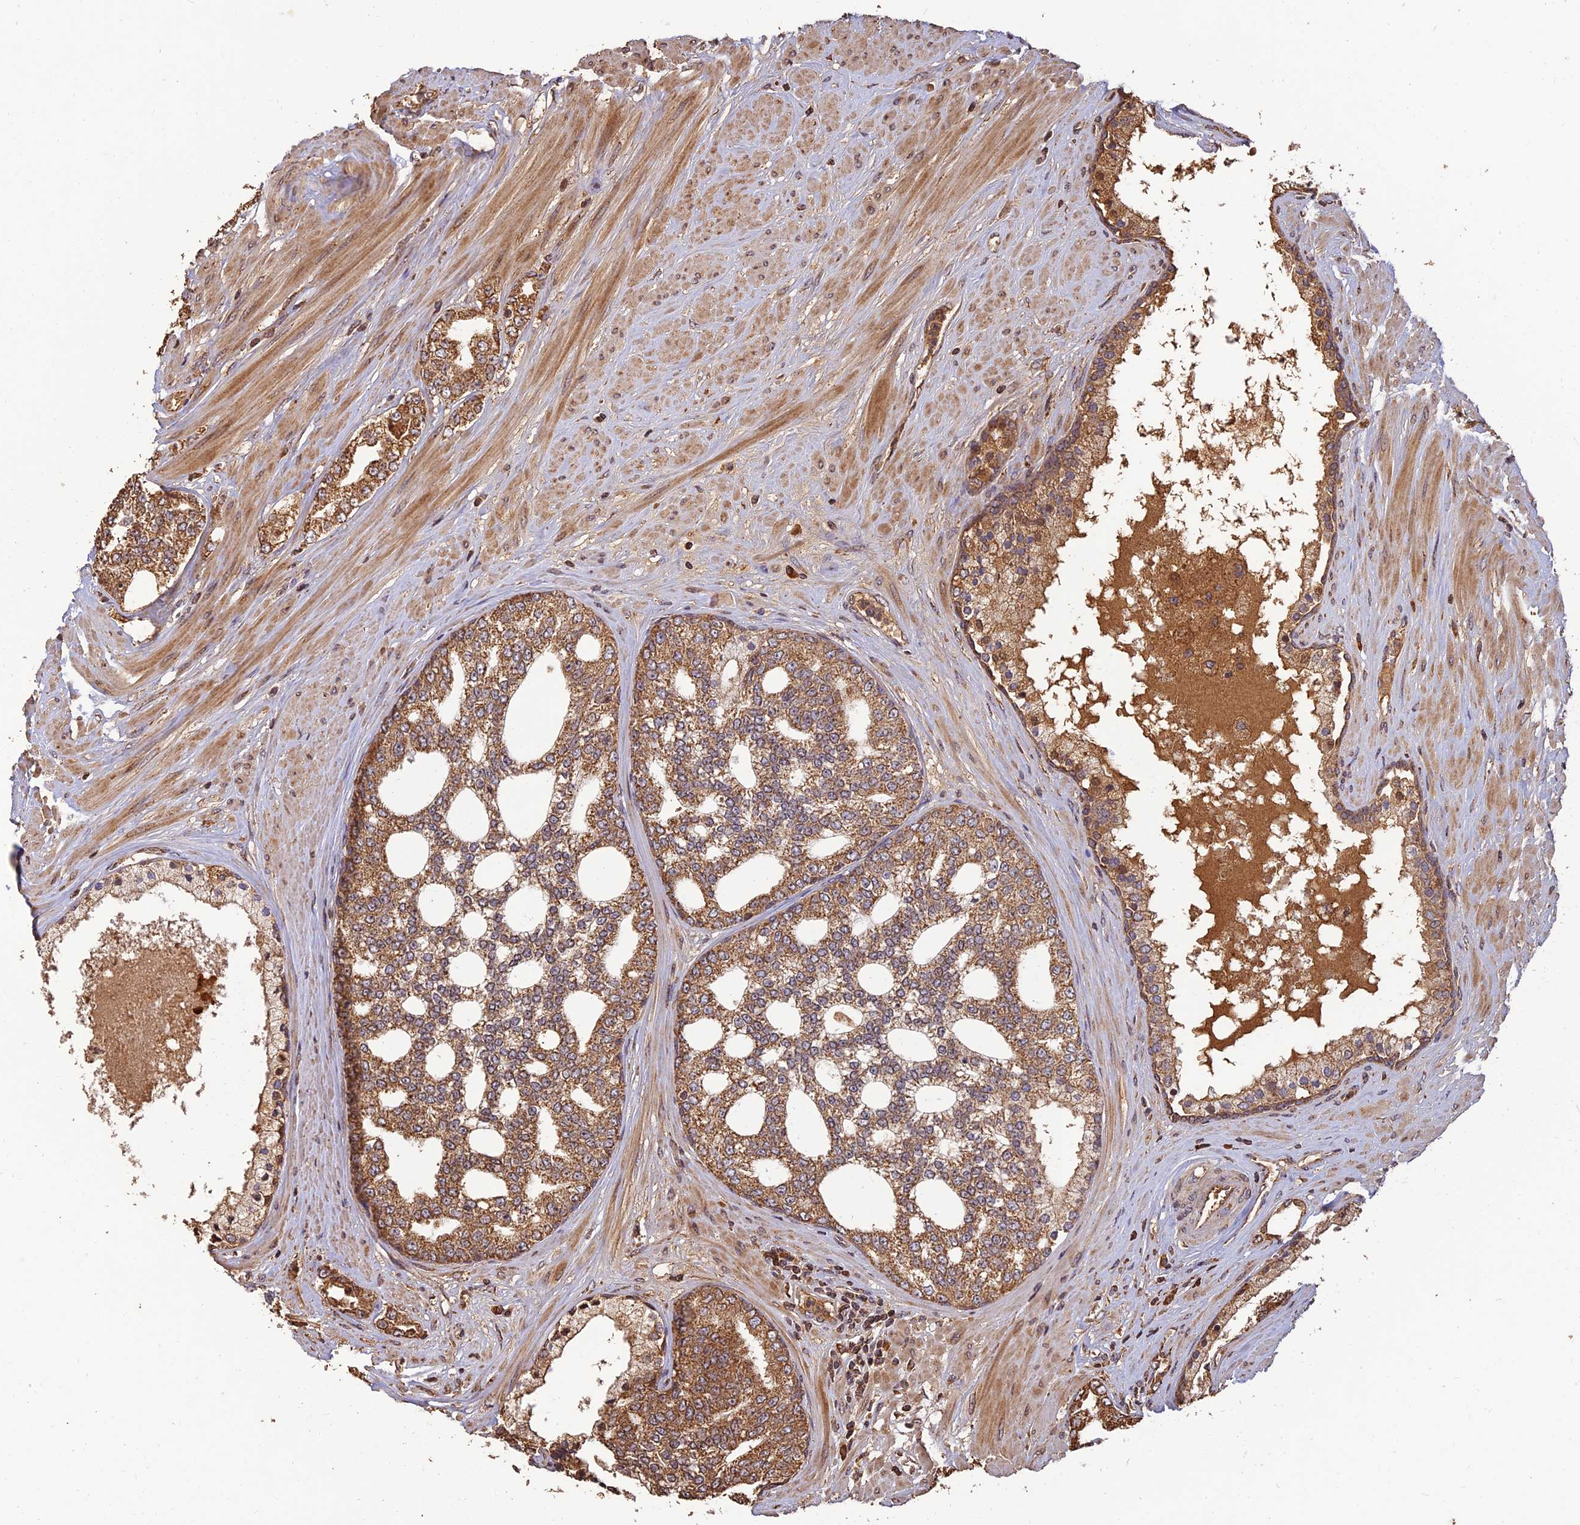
{"staining": {"intensity": "moderate", "quantity": ">75%", "location": "cytoplasmic/membranous"}, "tissue": "prostate cancer", "cell_type": "Tumor cells", "image_type": "cancer", "snomed": [{"axis": "morphology", "description": "Adenocarcinoma, High grade"}, {"axis": "topography", "description": "Prostate"}], "caption": "Tumor cells show moderate cytoplasmic/membranous staining in about >75% of cells in prostate adenocarcinoma (high-grade). The protein is stained brown, and the nuclei are stained in blue (DAB (3,3'-diaminobenzidine) IHC with brightfield microscopy, high magnification).", "gene": "CORO1C", "patient": {"sex": "male", "age": 64}}